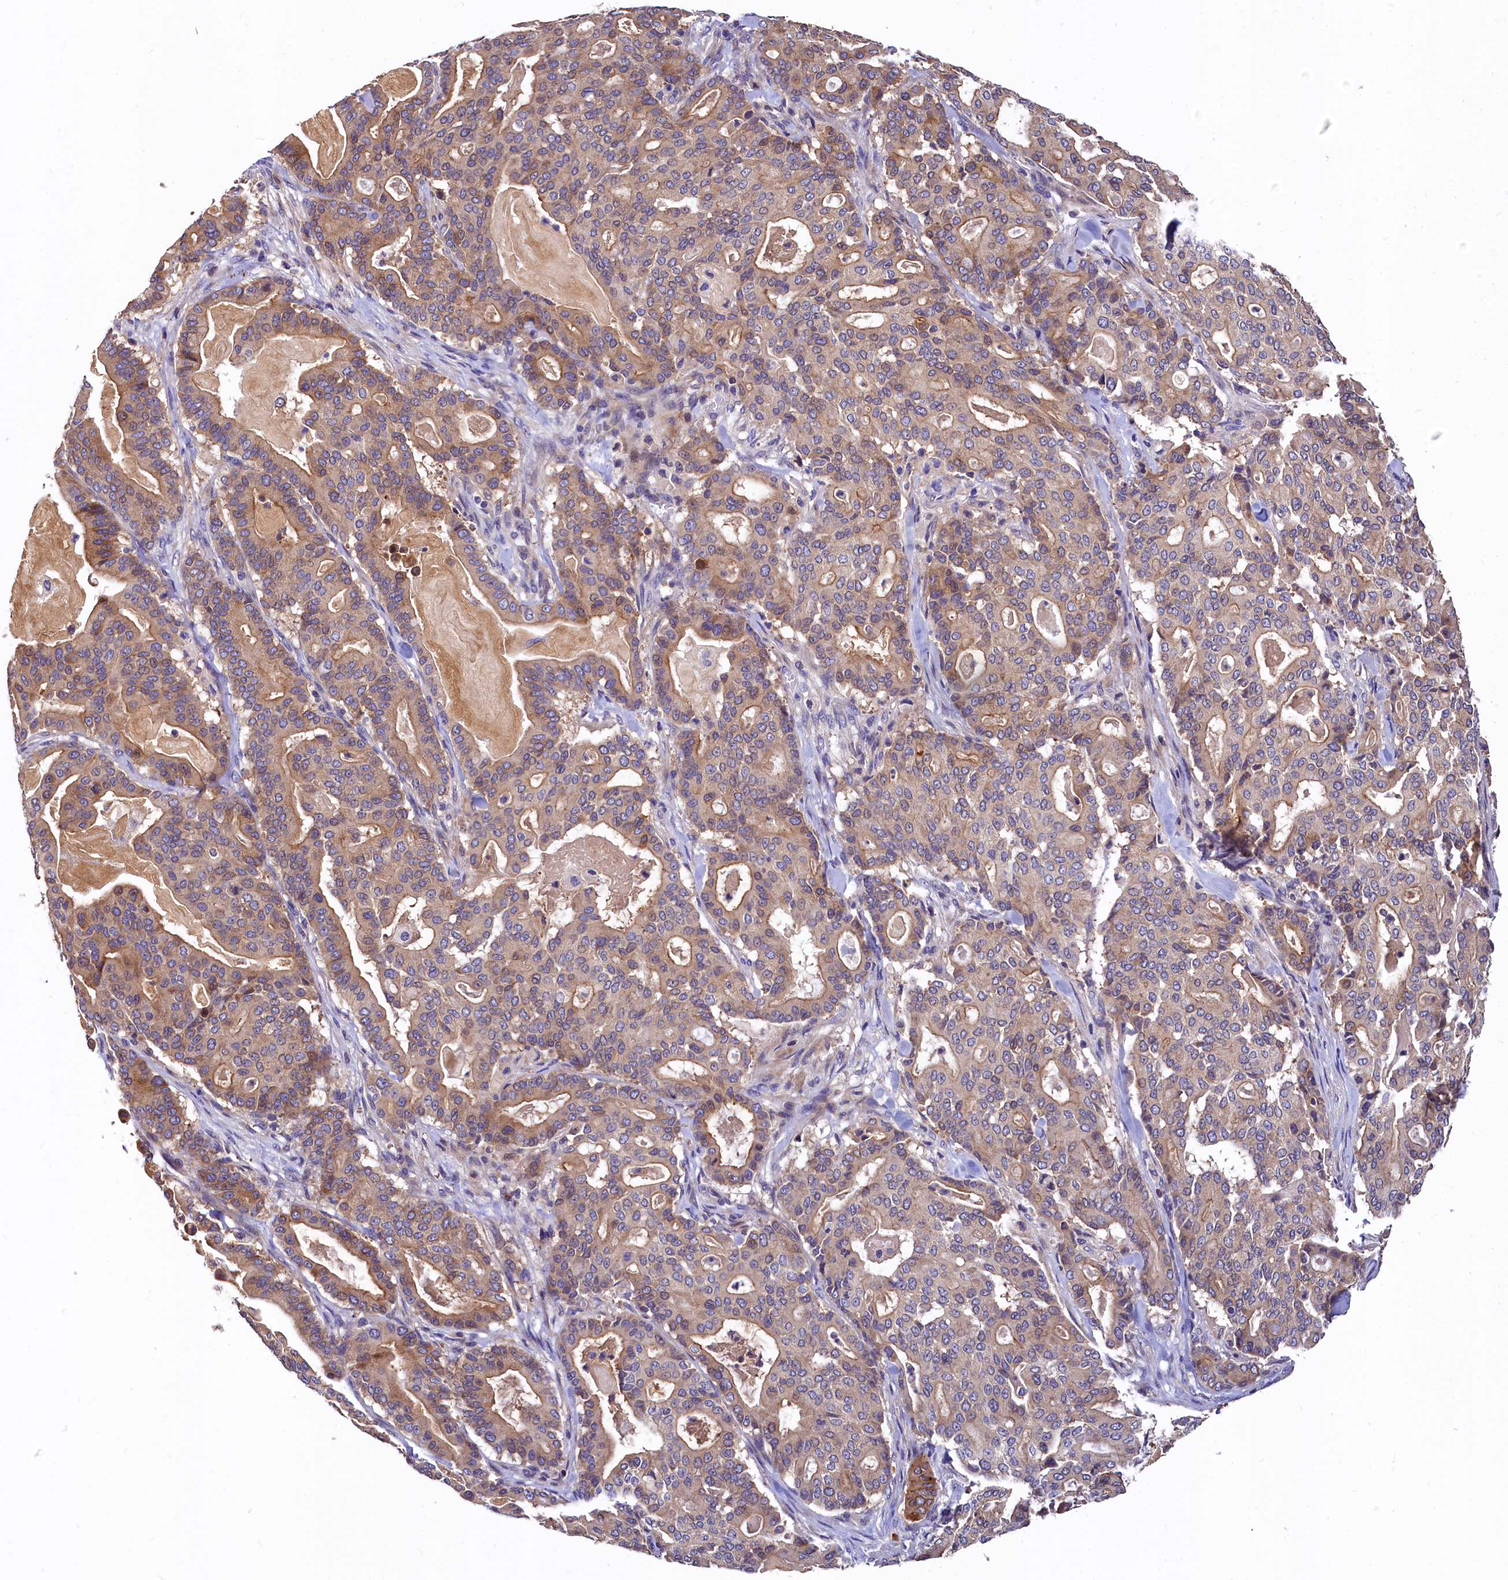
{"staining": {"intensity": "weak", "quantity": "25%-75%", "location": "cytoplasmic/membranous"}, "tissue": "pancreatic cancer", "cell_type": "Tumor cells", "image_type": "cancer", "snomed": [{"axis": "morphology", "description": "Adenocarcinoma, NOS"}, {"axis": "topography", "description": "Pancreas"}], "caption": "Pancreatic cancer stained with immunohistochemistry (IHC) exhibits weak cytoplasmic/membranous staining in approximately 25%-75% of tumor cells.", "gene": "EPS8L2", "patient": {"sex": "male", "age": 63}}